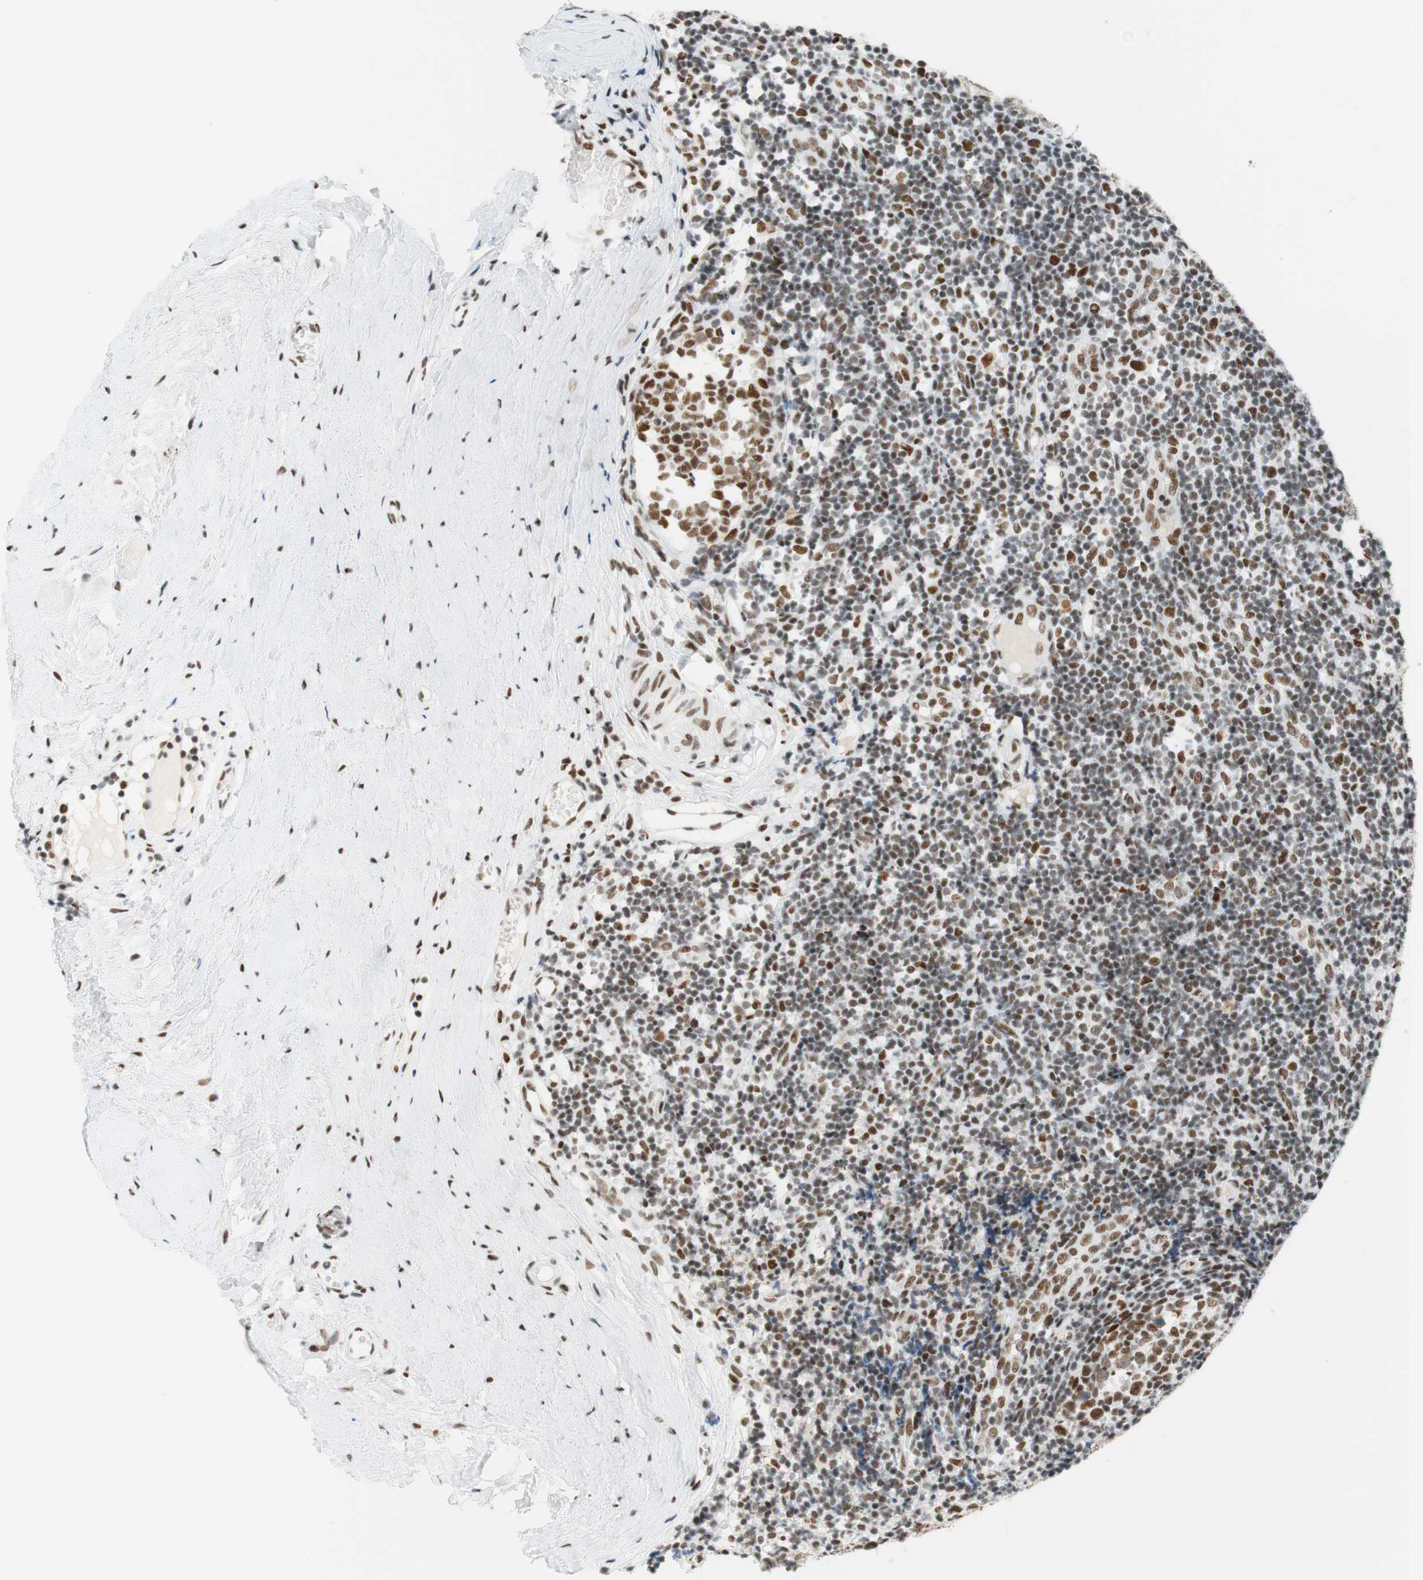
{"staining": {"intensity": "moderate", "quantity": ">75%", "location": "nuclear"}, "tissue": "tonsil", "cell_type": "Germinal center cells", "image_type": "normal", "snomed": [{"axis": "morphology", "description": "Normal tissue, NOS"}, {"axis": "topography", "description": "Tonsil"}], "caption": "This is an image of immunohistochemistry (IHC) staining of benign tonsil, which shows moderate staining in the nuclear of germinal center cells.", "gene": "RNF20", "patient": {"sex": "female", "age": 19}}